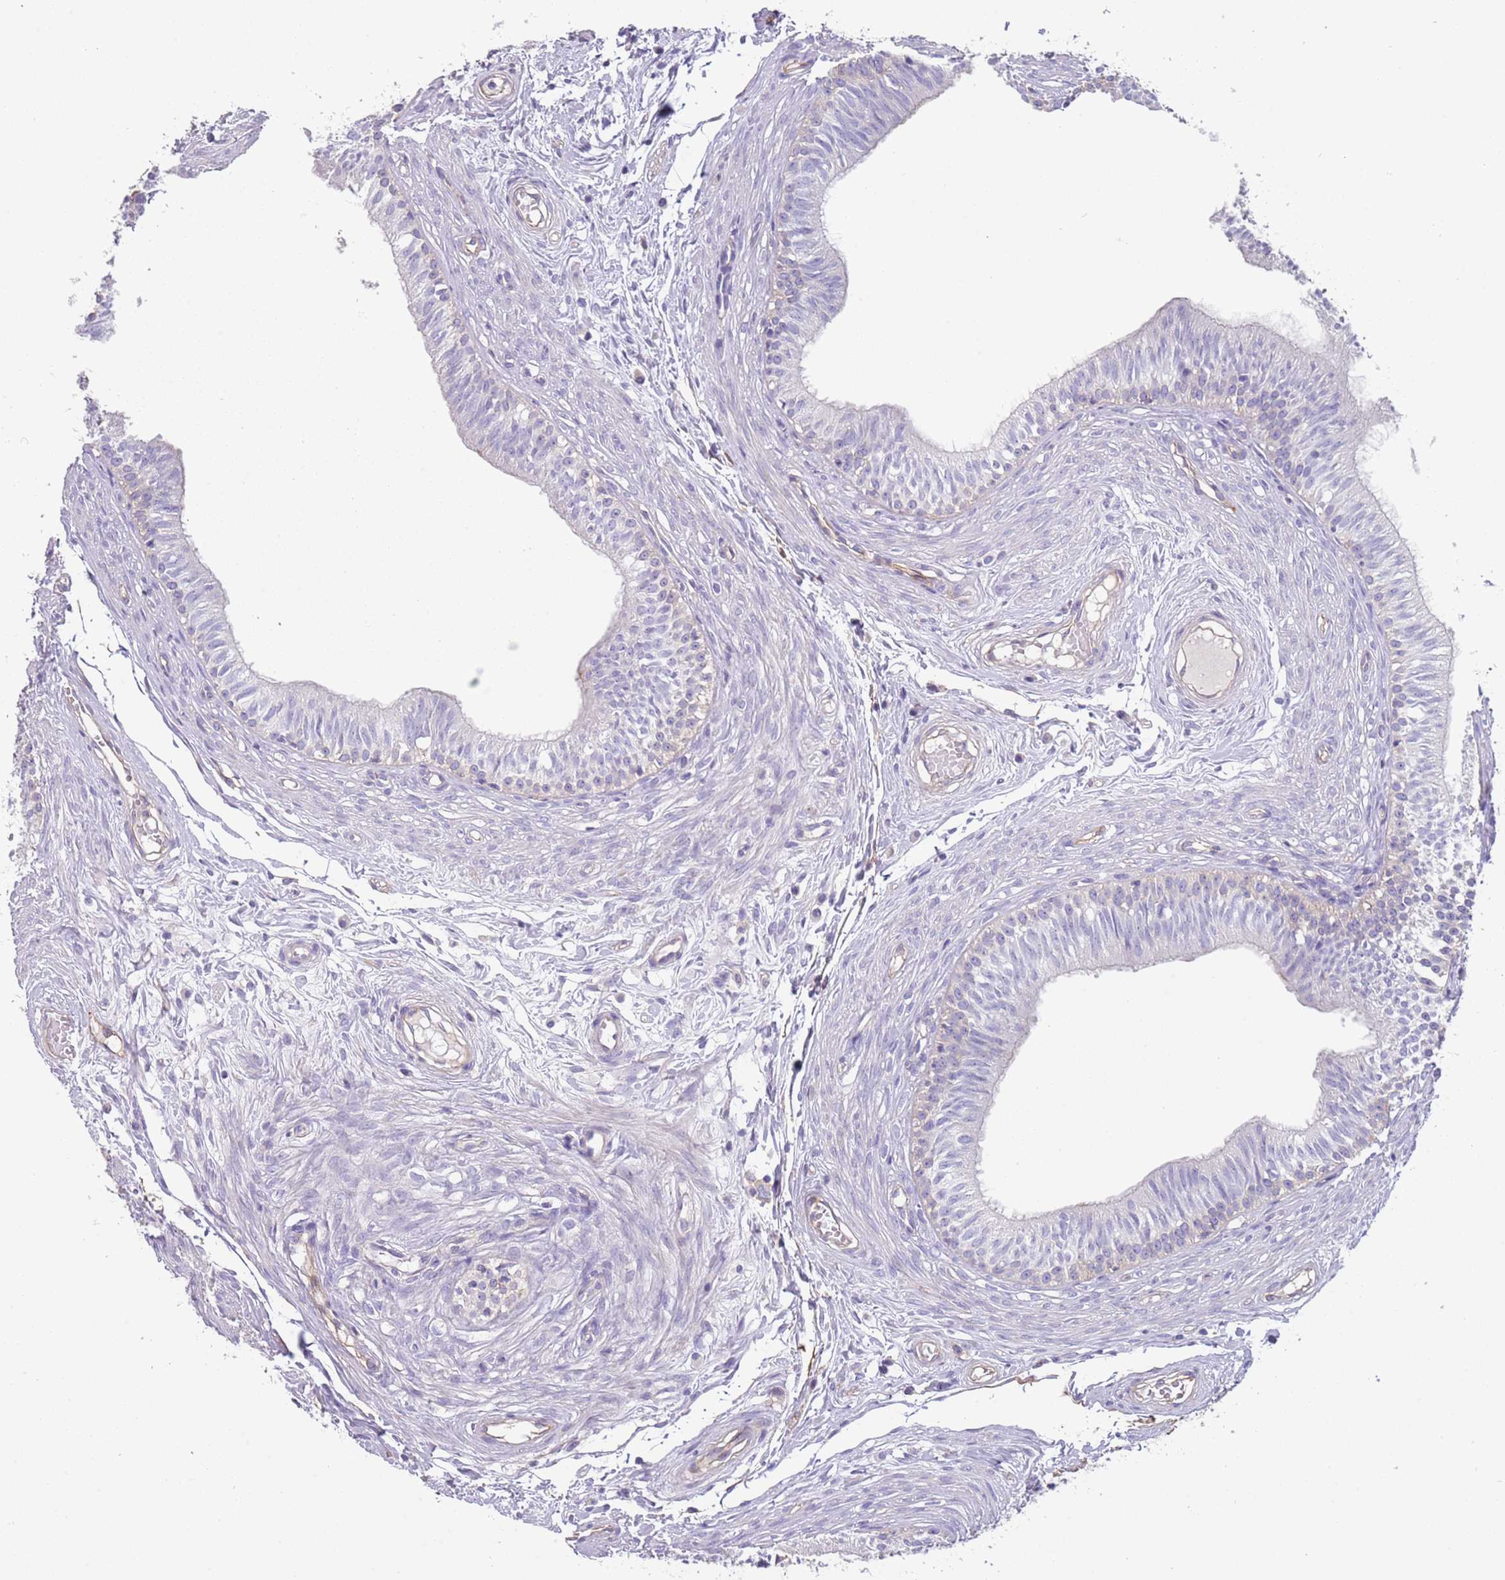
{"staining": {"intensity": "negative", "quantity": "none", "location": "none"}, "tissue": "epididymis", "cell_type": "Glandular cells", "image_type": "normal", "snomed": [{"axis": "morphology", "description": "Normal tissue, NOS"}, {"axis": "topography", "description": "Epididymis, spermatic cord, NOS"}], "caption": "A high-resolution micrograph shows IHC staining of unremarkable epididymis, which reveals no significant positivity in glandular cells.", "gene": "ENSG00000271254", "patient": {"sex": "male", "age": 22}}